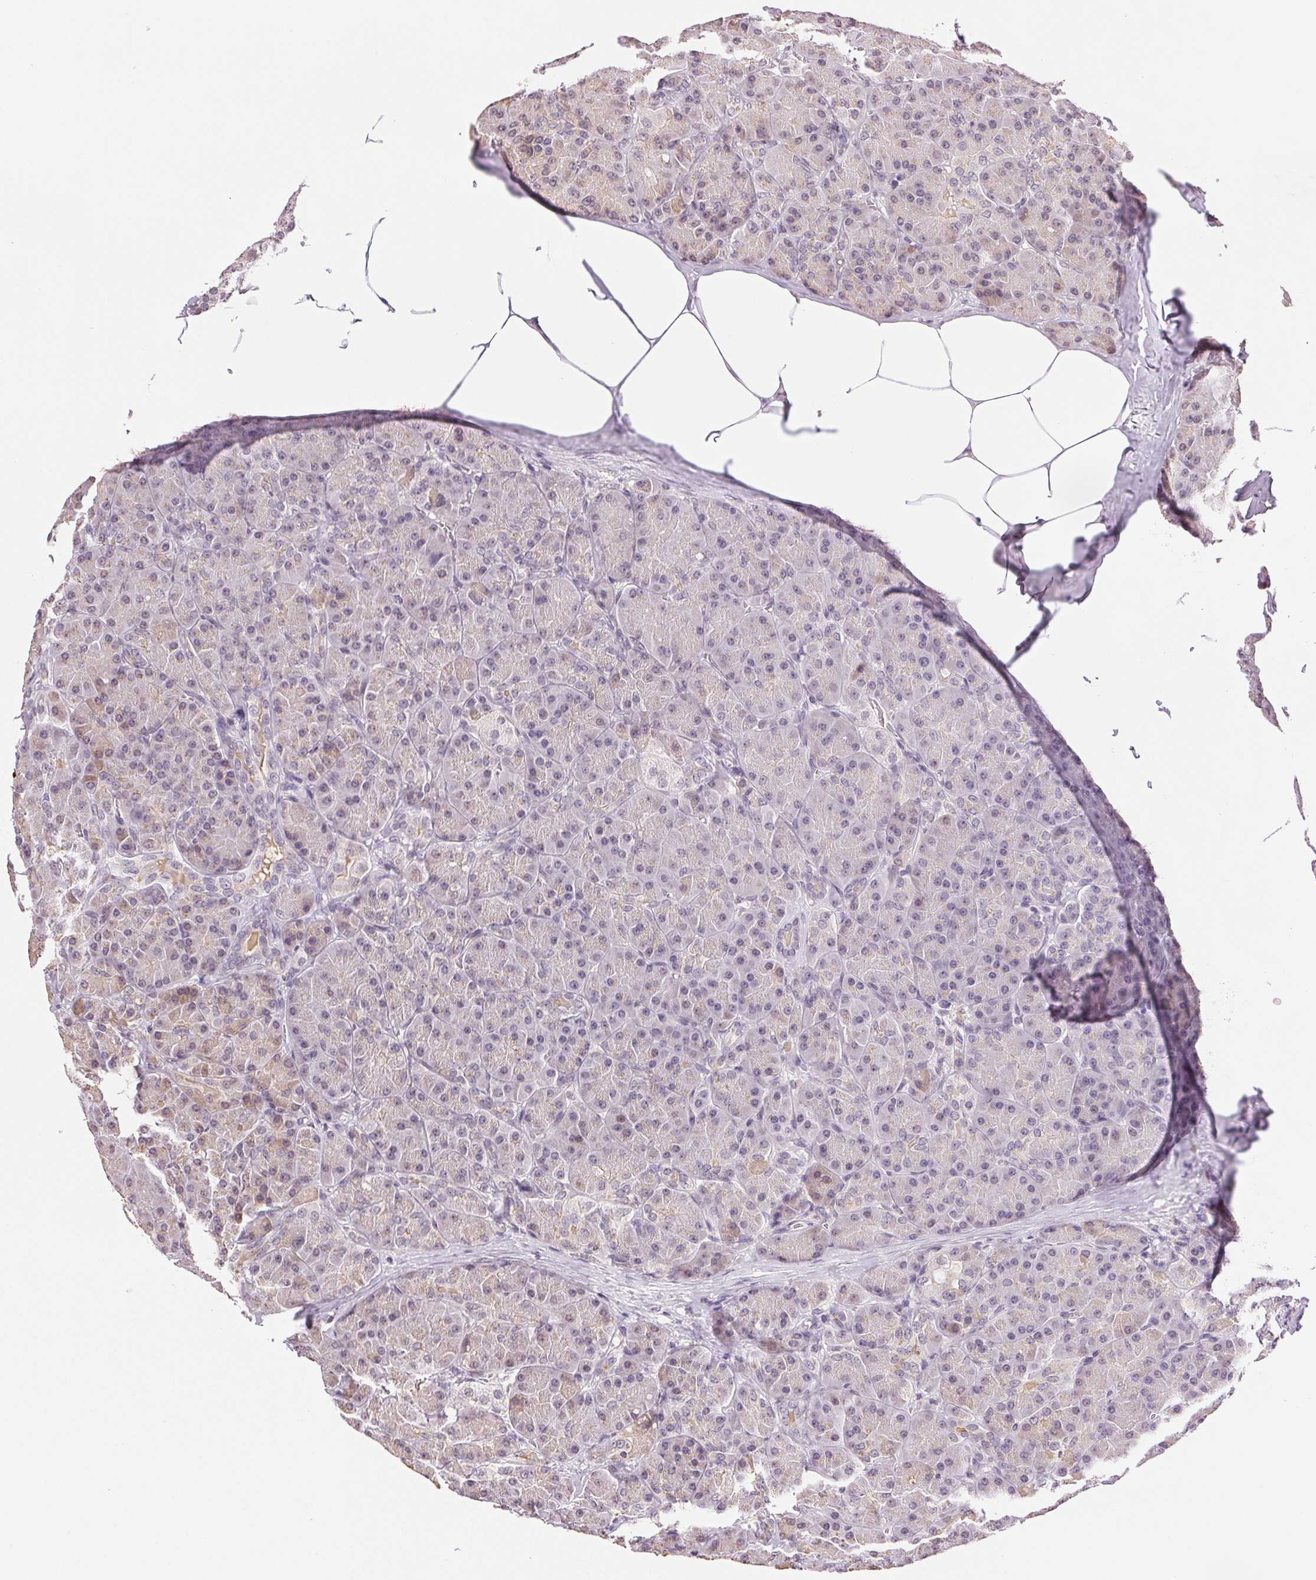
{"staining": {"intensity": "weak", "quantity": "<25%", "location": "nuclear"}, "tissue": "pancreas", "cell_type": "Exocrine glandular cells", "image_type": "normal", "snomed": [{"axis": "morphology", "description": "Normal tissue, NOS"}, {"axis": "topography", "description": "Pancreas"}], "caption": "The image shows no significant positivity in exocrine glandular cells of pancreas.", "gene": "TNNT3", "patient": {"sex": "male", "age": 57}}